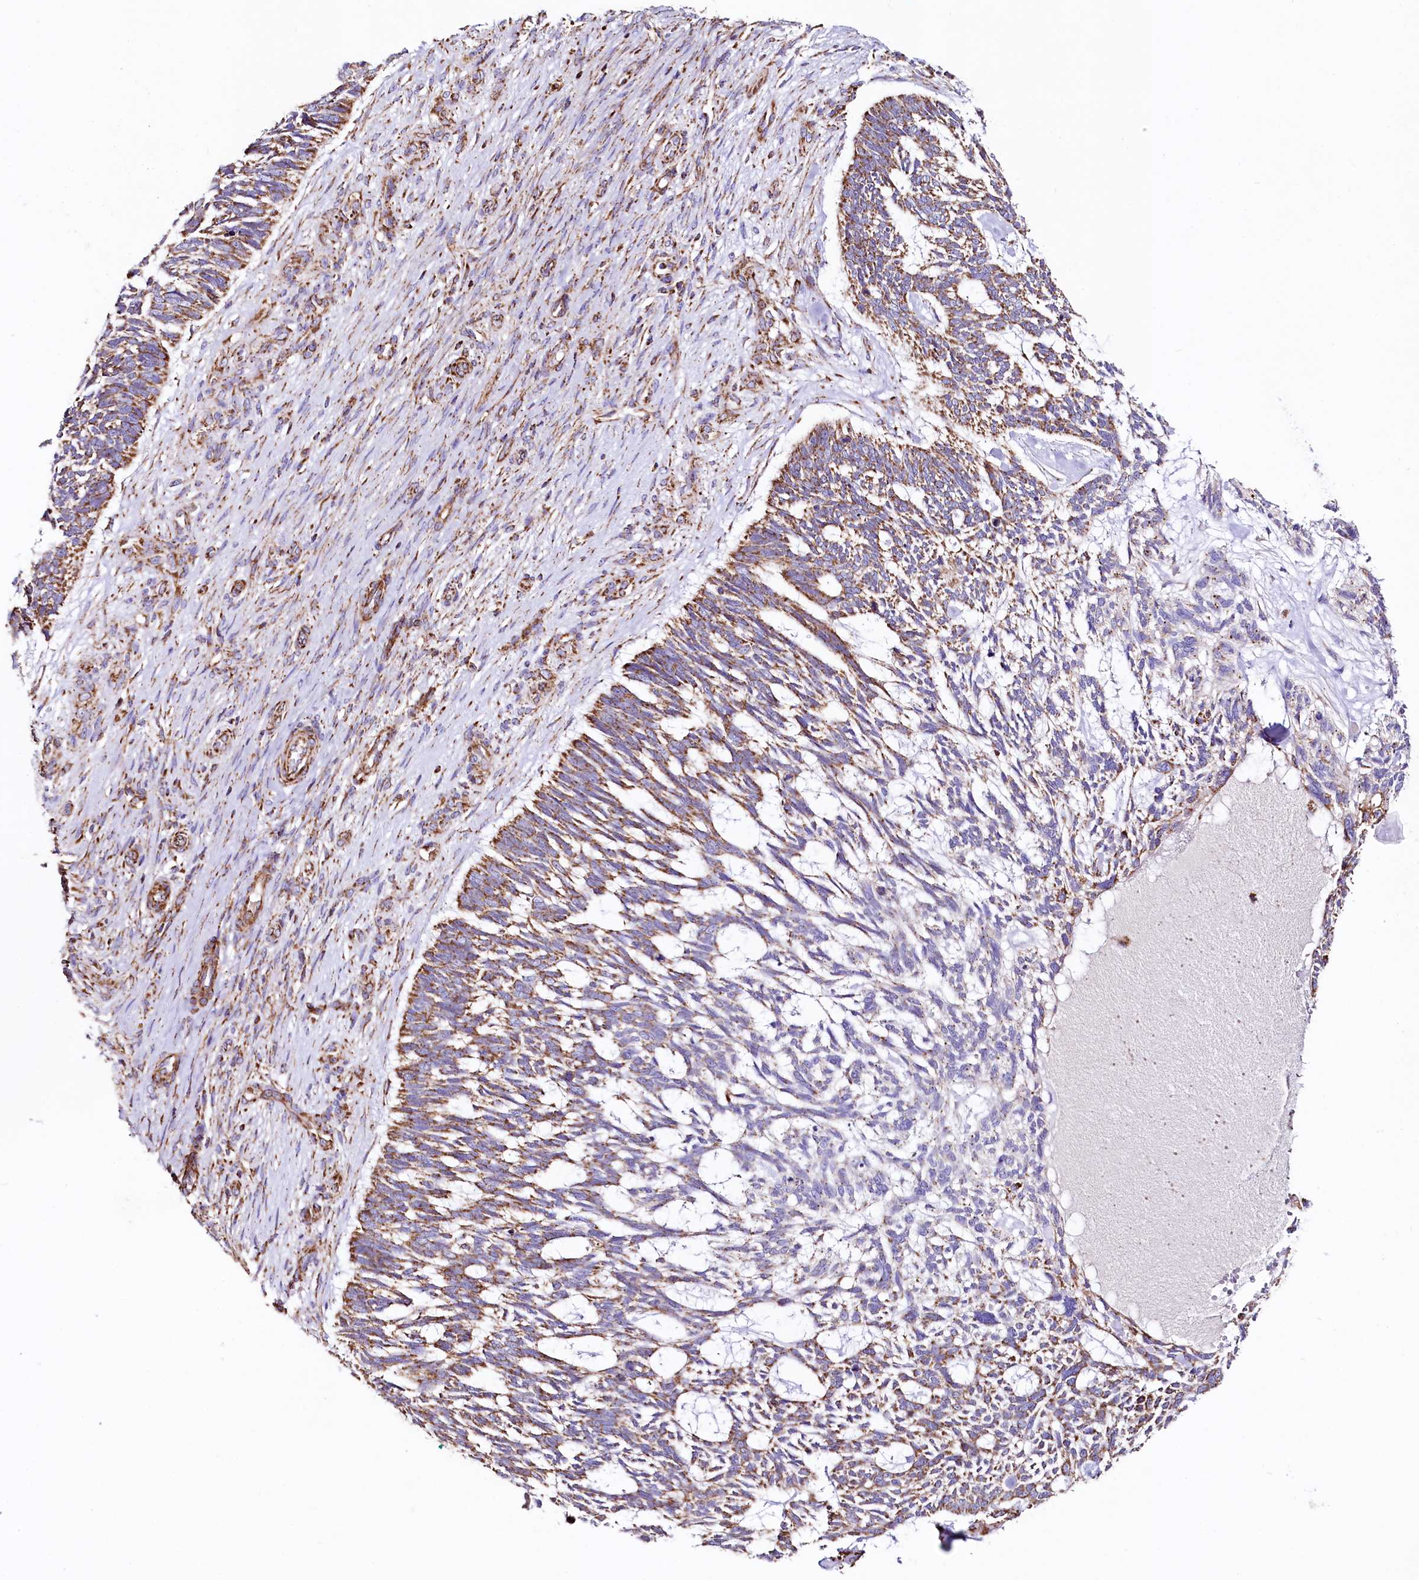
{"staining": {"intensity": "moderate", "quantity": ">75%", "location": "cytoplasmic/membranous"}, "tissue": "skin cancer", "cell_type": "Tumor cells", "image_type": "cancer", "snomed": [{"axis": "morphology", "description": "Basal cell carcinoma"}, {"axis": "topography", "description": "Skin"}], "caption": "This is an image of immunohistochemistry (IHC) staining of skin basal cell carcinoma, which shows moderate positivity in the cytoplasmic/membranous of tumor cells.", "gene": "APLP2", "patient": {"sex": "male", "age": 88}}